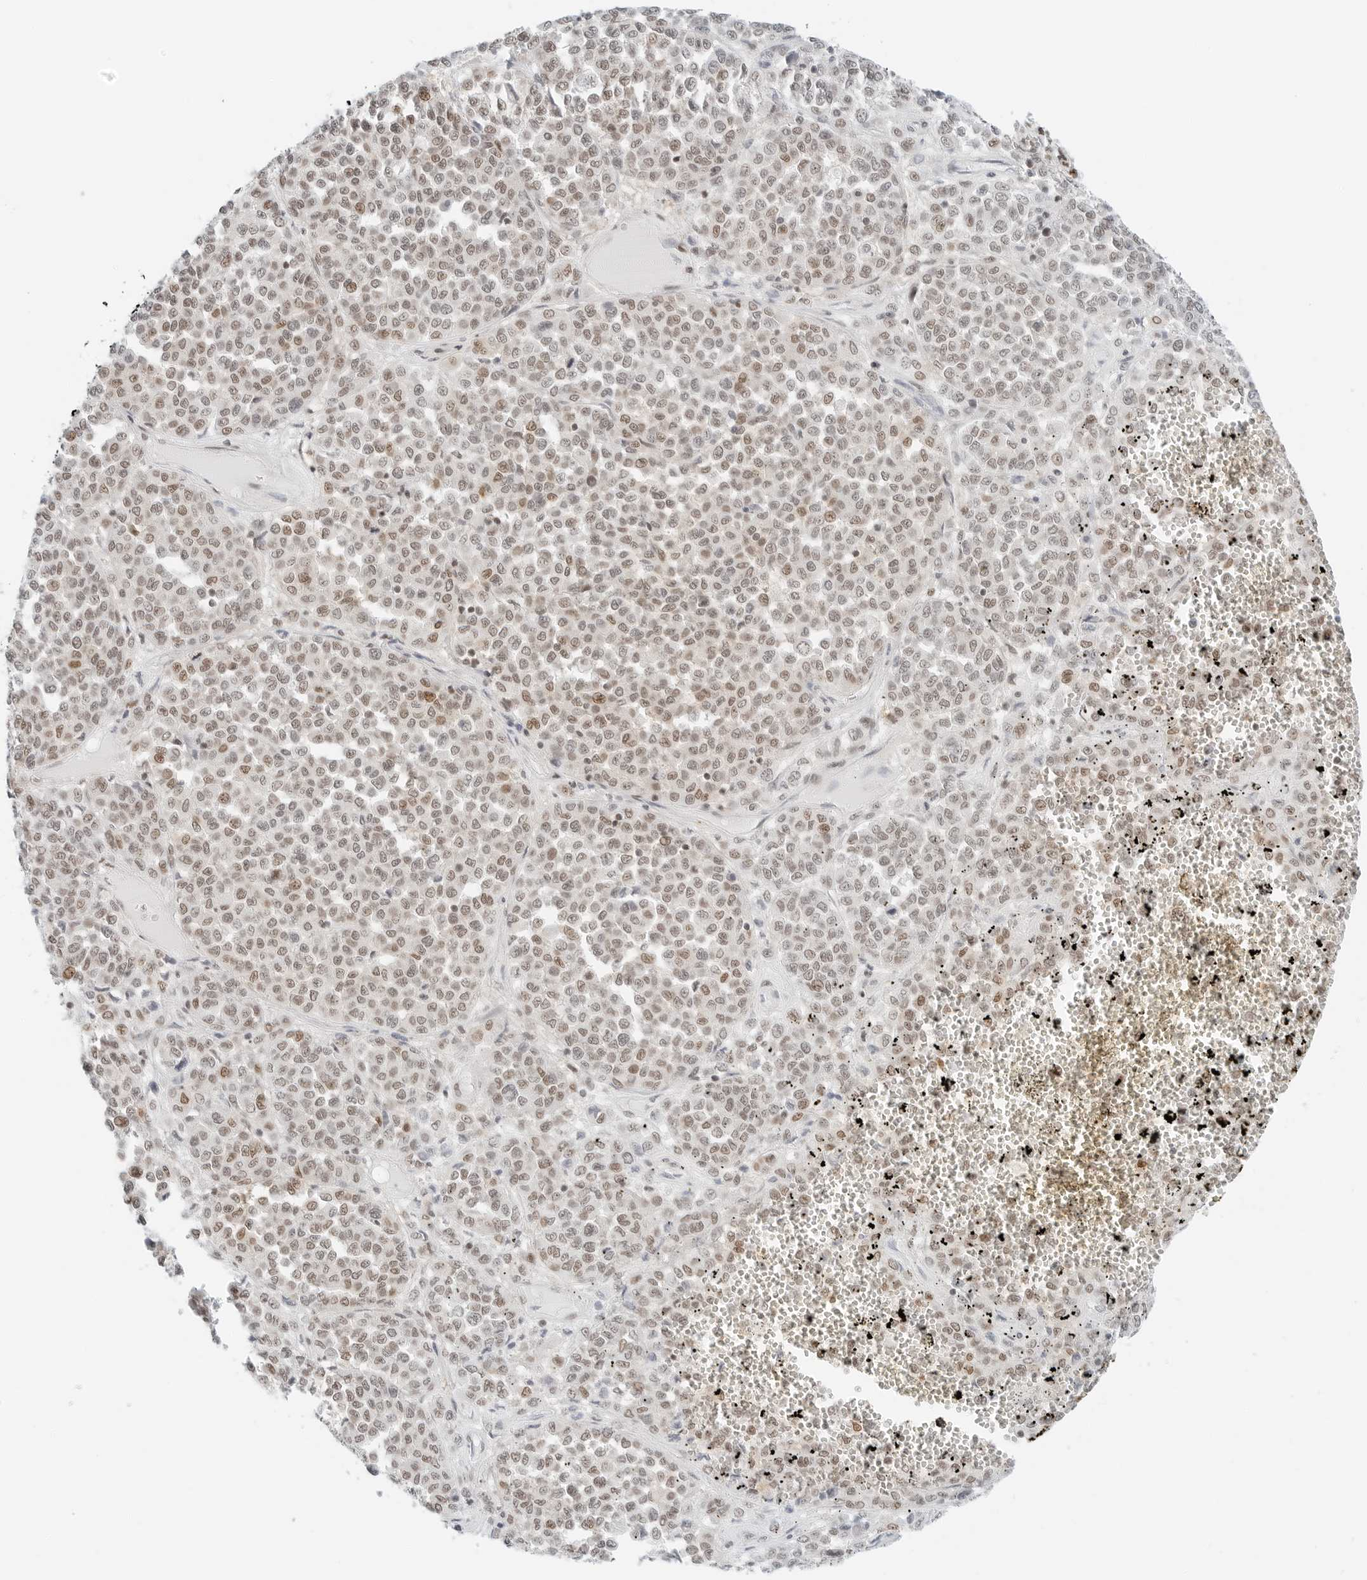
{"staining": {"intensity": "weak", "quantity": ">75%", "location": "nuclear"}, "tissue": "melanoma", "cell_type": "Tumor cells", "image_type": "cancer", "snomed": [{"axis": "morphology", "description": "Malignant melanoma, Metastatic site"}, {"axis": "topography", "description": "Pancreas"}], "caption": "Melanoma was stained to show a protein in brown. There is low levels of weak nuclear expression in about >75% of tumor cells.", "gene": "CRTC2", "patient": {"sex": "female", "age": 30}}